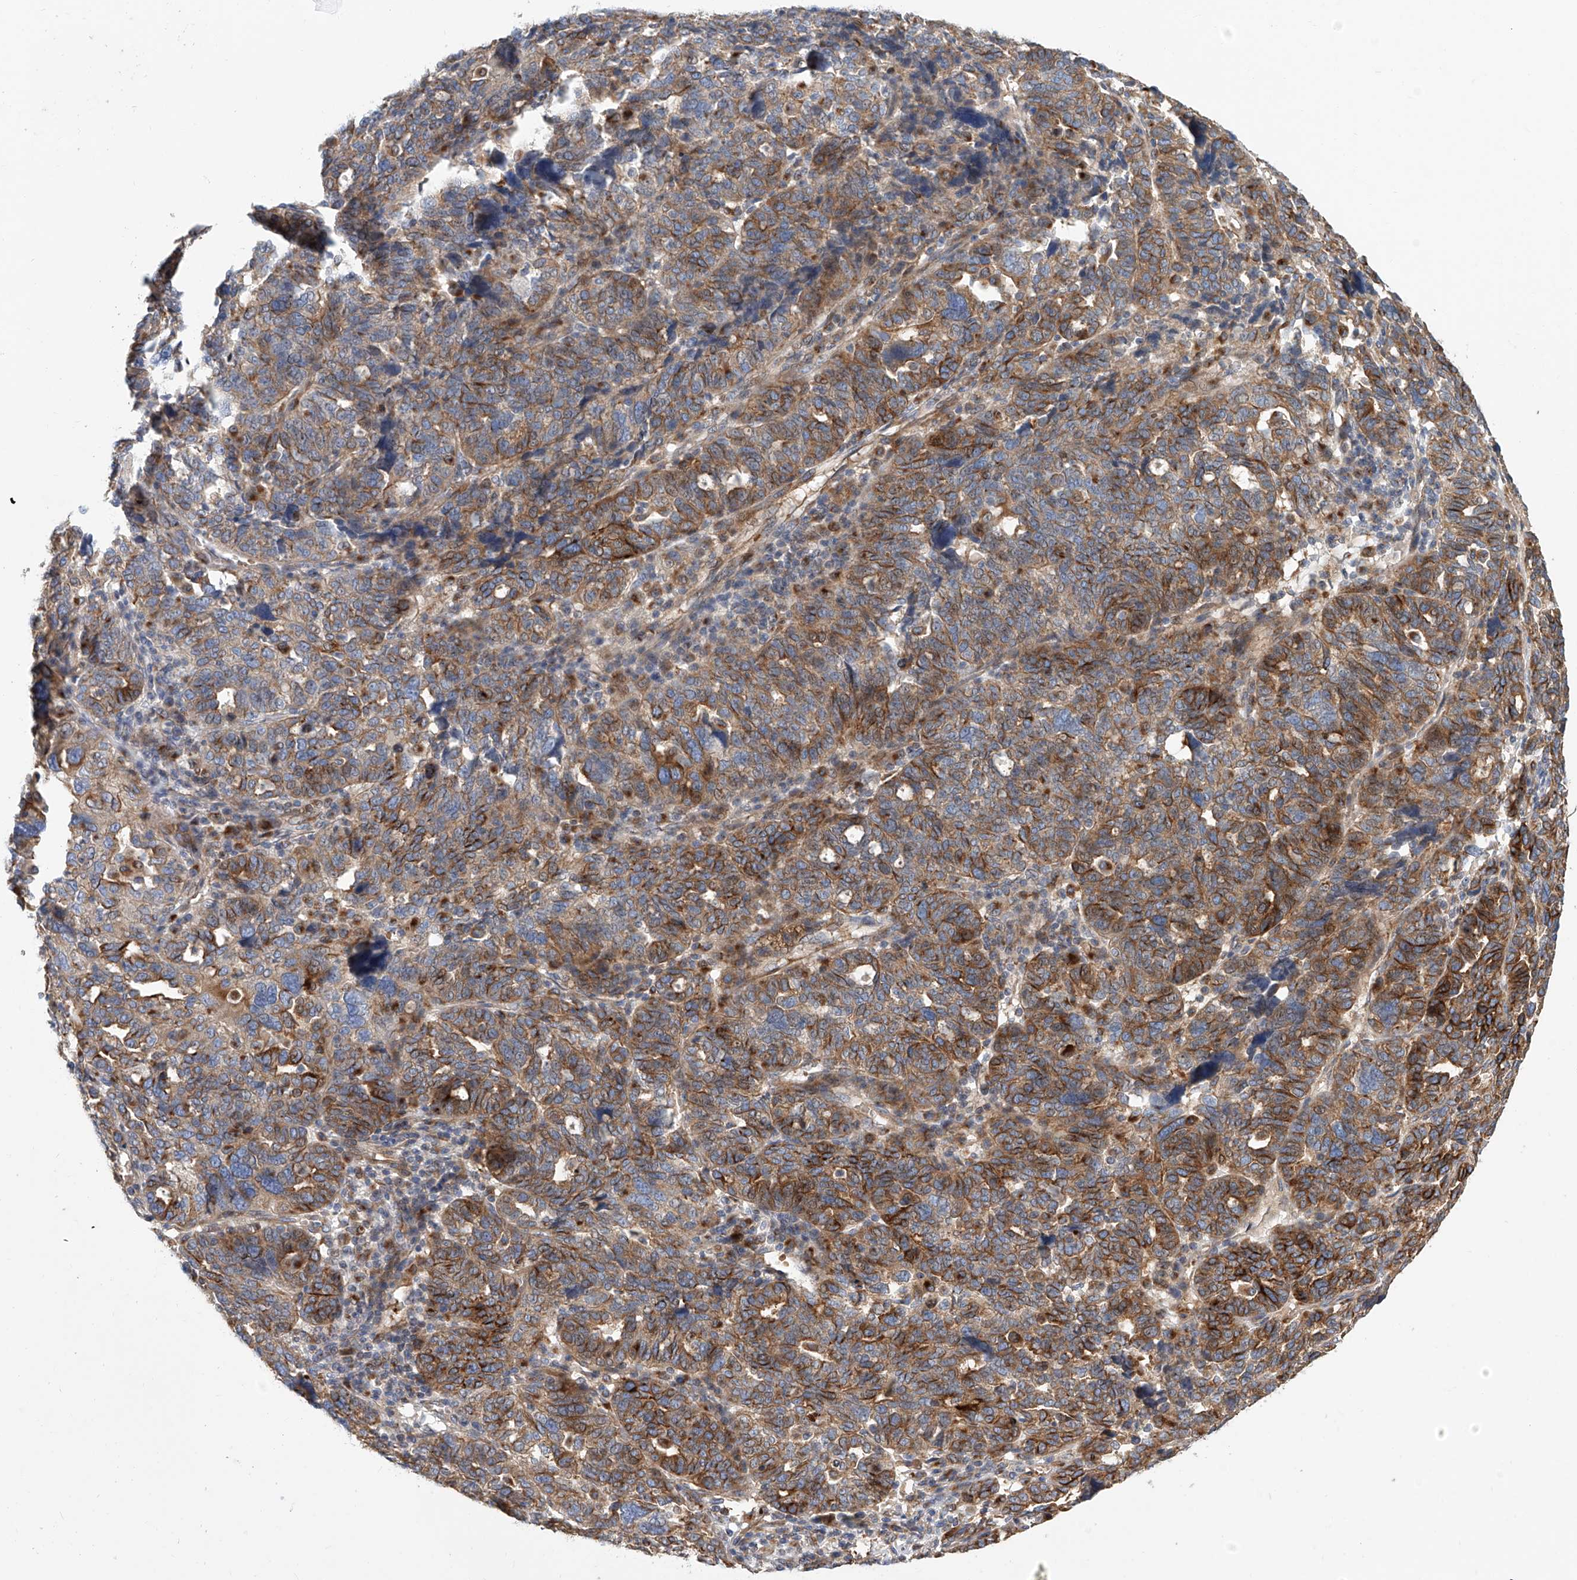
{"staining": {"intensity": "strong", "quantity": "25%-75%", "location": "cytoplasmic/membranous"}, "tissue": "ovarian cancer", "cell_type": "Tumor cells", "image_type": "cancer", "snomed": [{"axis": "morphology", "description": "Cystadenocarcinoma, serous, NOS"}, {"axis": "topography", "description": "Ovary"}], "caption": "Protein expression analysis of serous cystadenocarcinoma (ovarian) displays strong cytoplasmic/membranous positivity in approximately 25%-75% of tumor cells.", "gene": "HGSNAT", "patient": {"sex": "female", "age": 59}}